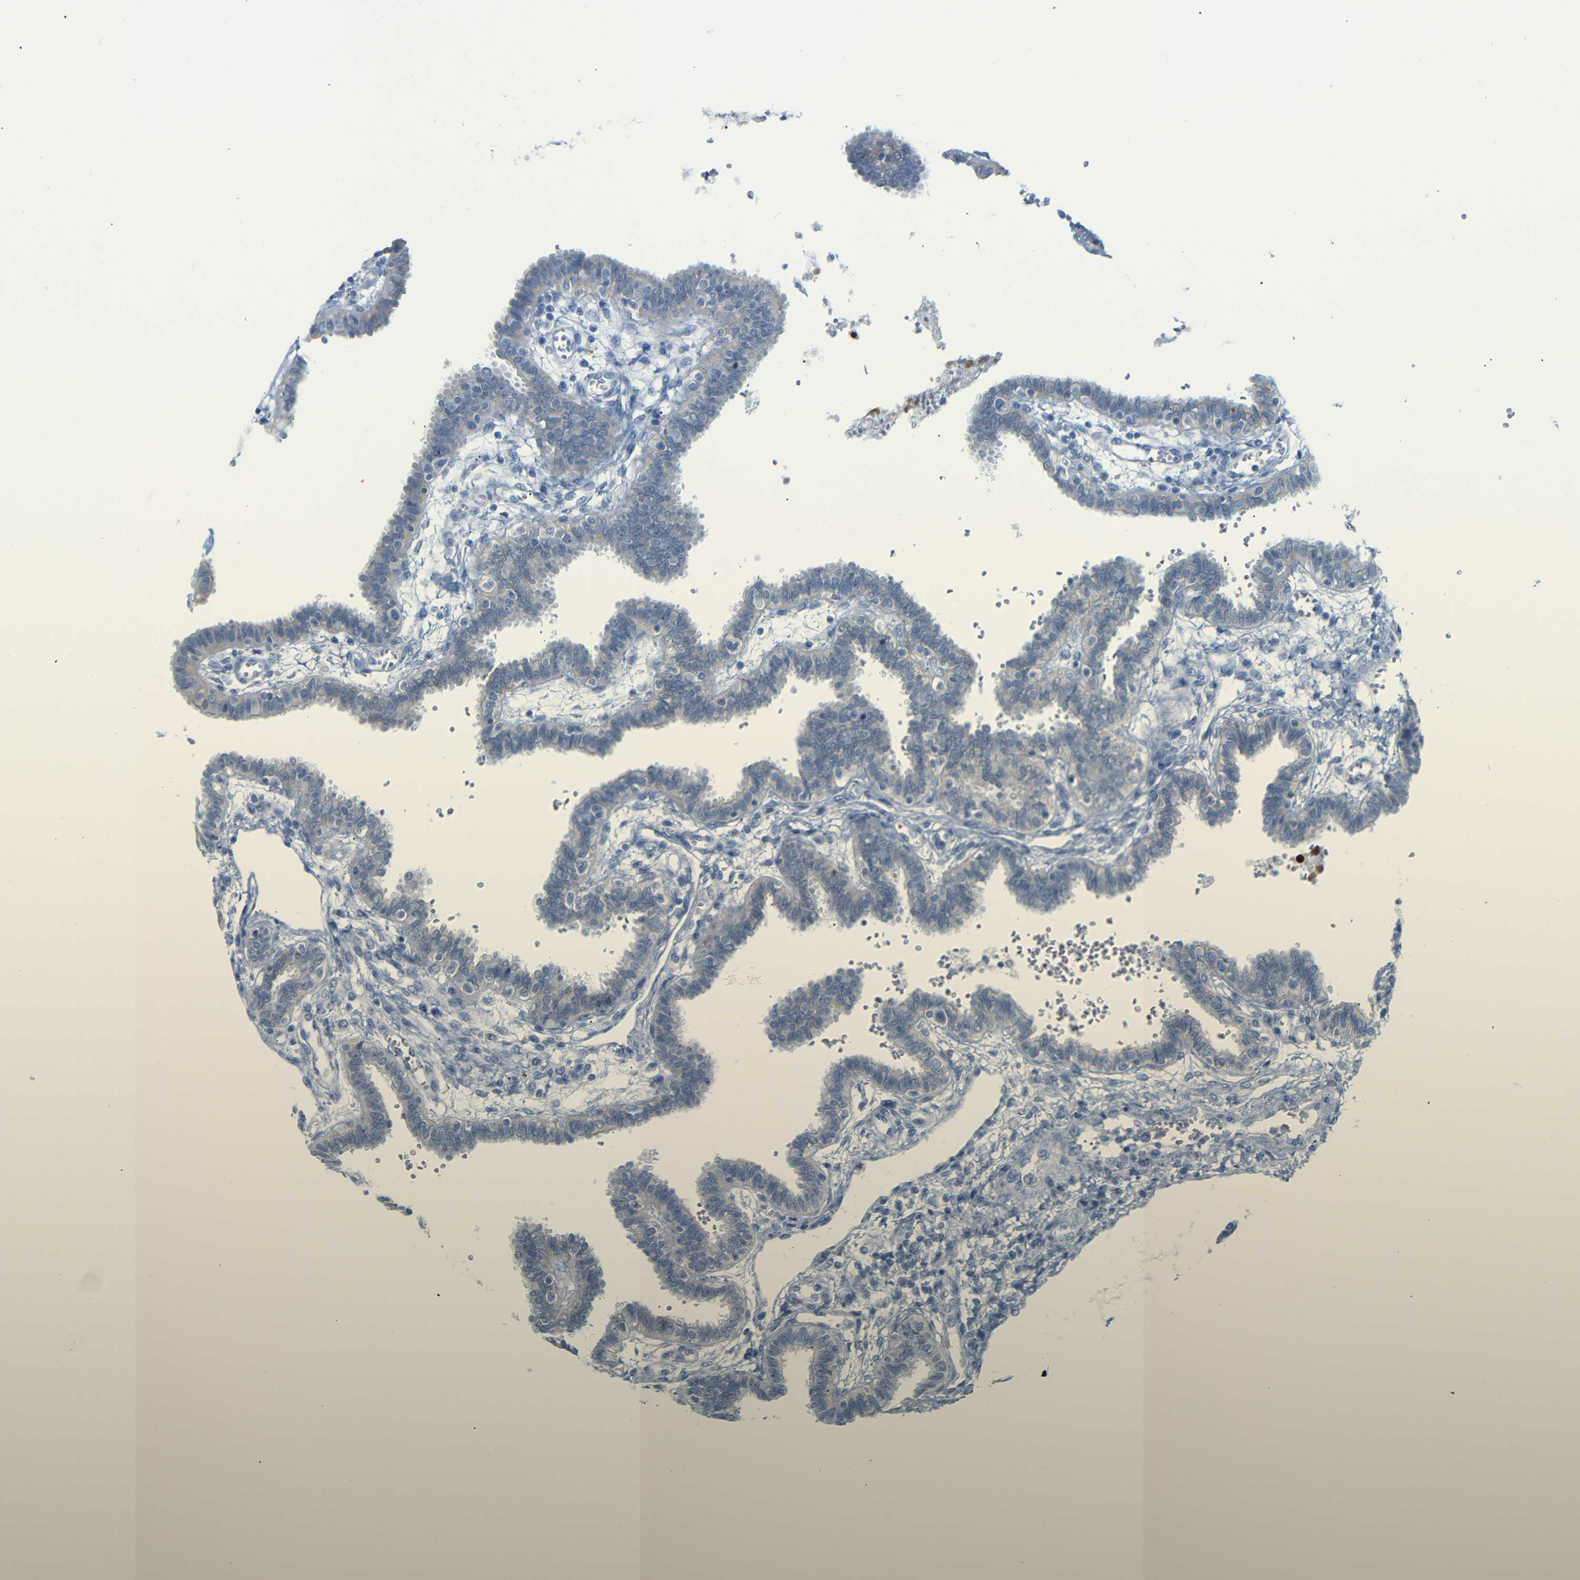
{"staining": {"intensity": "weak", "quantity": "25%-75%", "location": "cytoplasmic/membranous"}, "tissue": "fallopian tube", "cell_type": "Glandular cells", "image_type": "normal", "snomed": [{"axis": "morphology", "description": "Normal tissue, NOS"}, {"axis": "topography", "description": "Fallopian tube"}], "caption": "Immunohistochemistry (IHC) histopathology image of unremarkable fallopian tube stained for a protein (brown), which demonstrates low levels of weak cytoplasmic/membranous expression in approximately 25%-75% of glandular cells.", "gene": "DYNAP", "patient": {"sex": "female", "age": 32}}